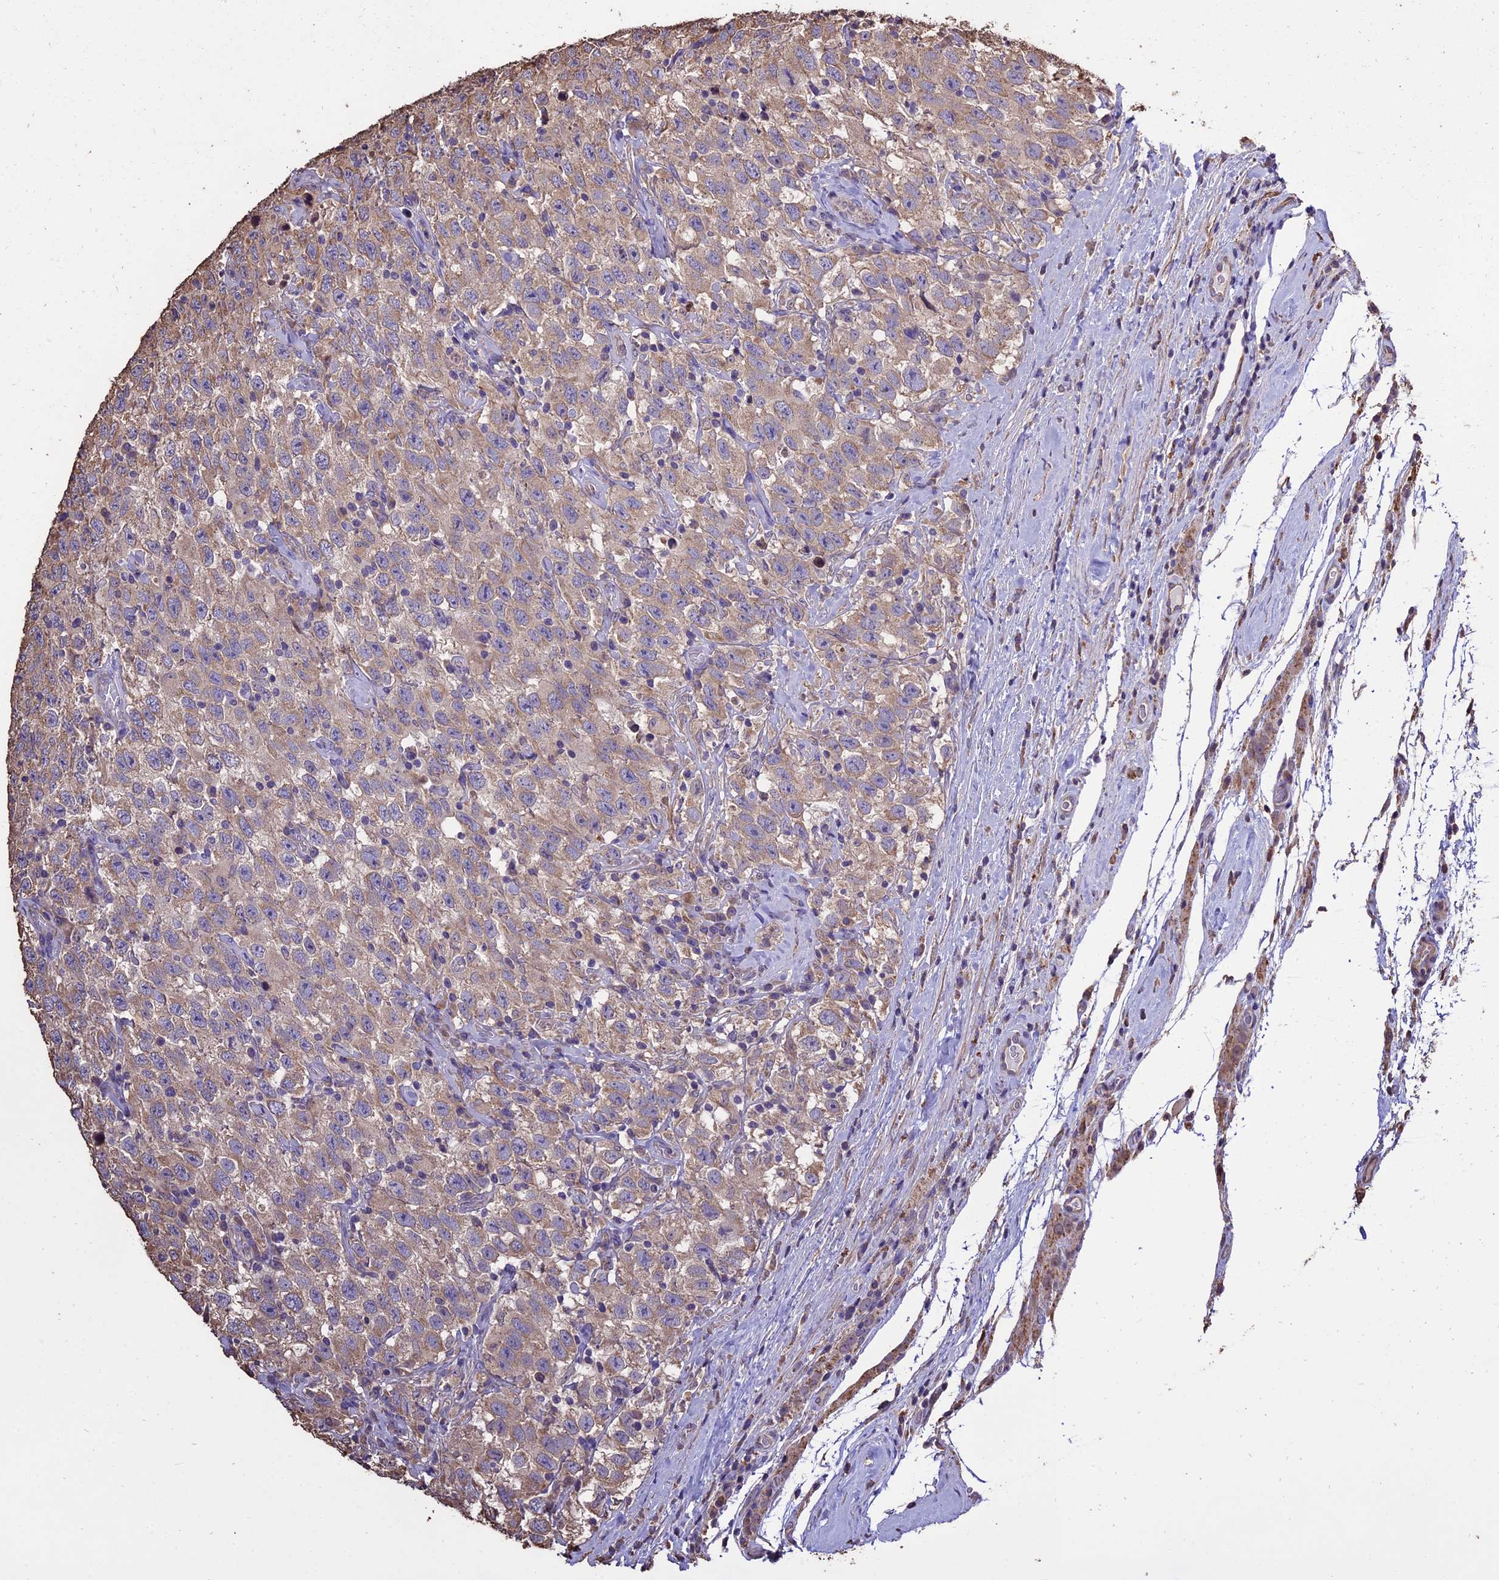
{"staining": {"intensity": "weak", "quantity": "<25%", "location": "cytoplasmic/membranous"}, "tissue": "testis cancer", "cell_type": "Tumor cells", "image_type": "cancer", "snomed": [{"axis": "morphology", "description": "Seminoma, NOS"}, {"axis": "topography", "description": "Testis"}], "caption": "IHC of seminoma (testis) demonstrates no positivity in tumor cells. (IHC, brightfield microscopy, high magnification).", "gene": "PGPEP1L", "patient": {"sex": "male", "age": 41}}